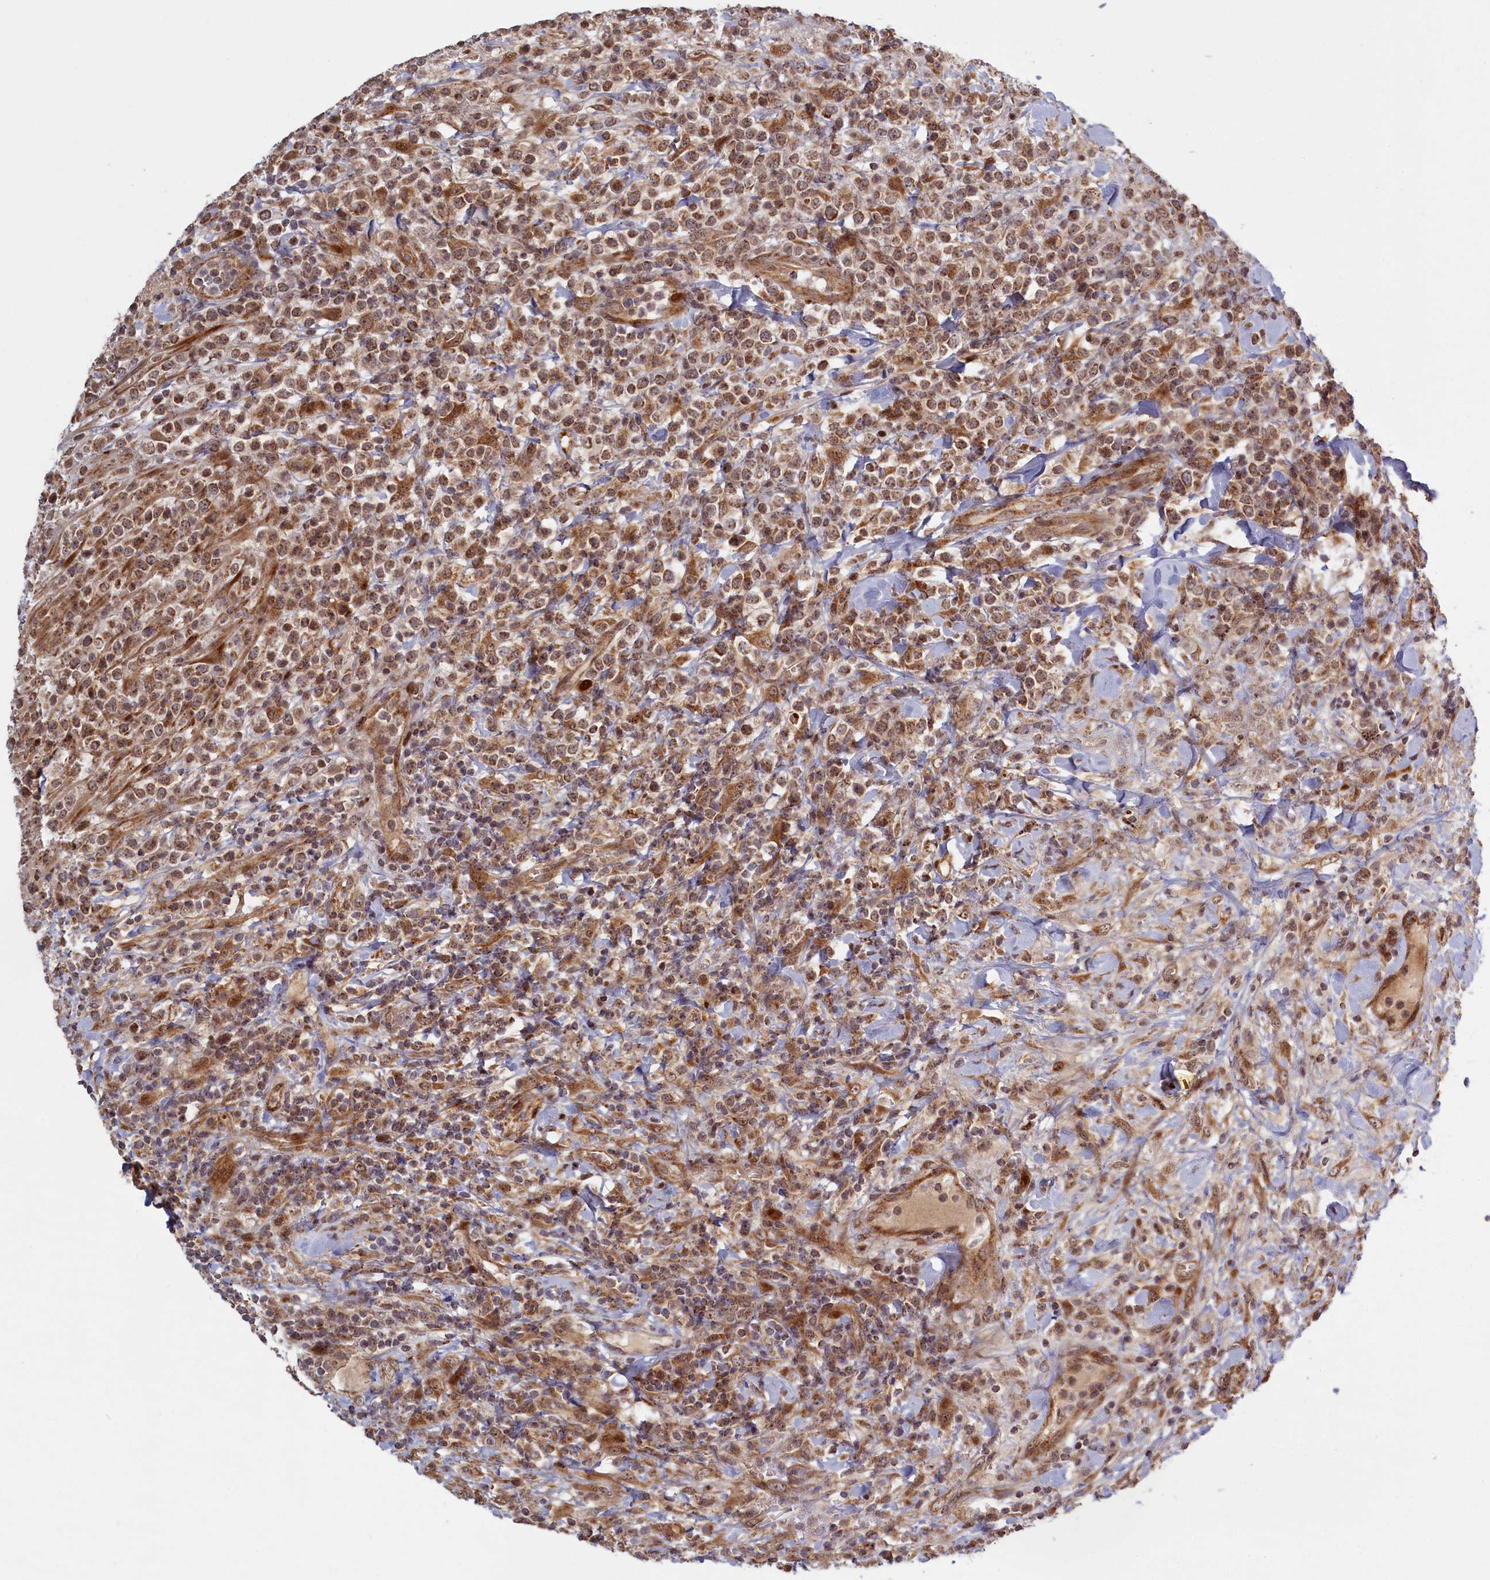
{"staining": {"intensity": "moderate", "quantity": ">75%", "location": "cytoplasmic/membranous"}, "tissue": "lymphoma", "cell_type": "Tumor cells", "image_type": "cancer", "snomed": [{"axis": "morphology", "description": "Malignant lymphoma, non-Hodgkin's type, High grade"}, {"axis": "topography", "description": "Colon"}], "caption": "Moderate cytoplasmic/membranous protein positivity is present in about >75% of tumor cells in lymphoma.", "gene": "PLA2G10", "patient": {"sex": "female", "age": 53}}